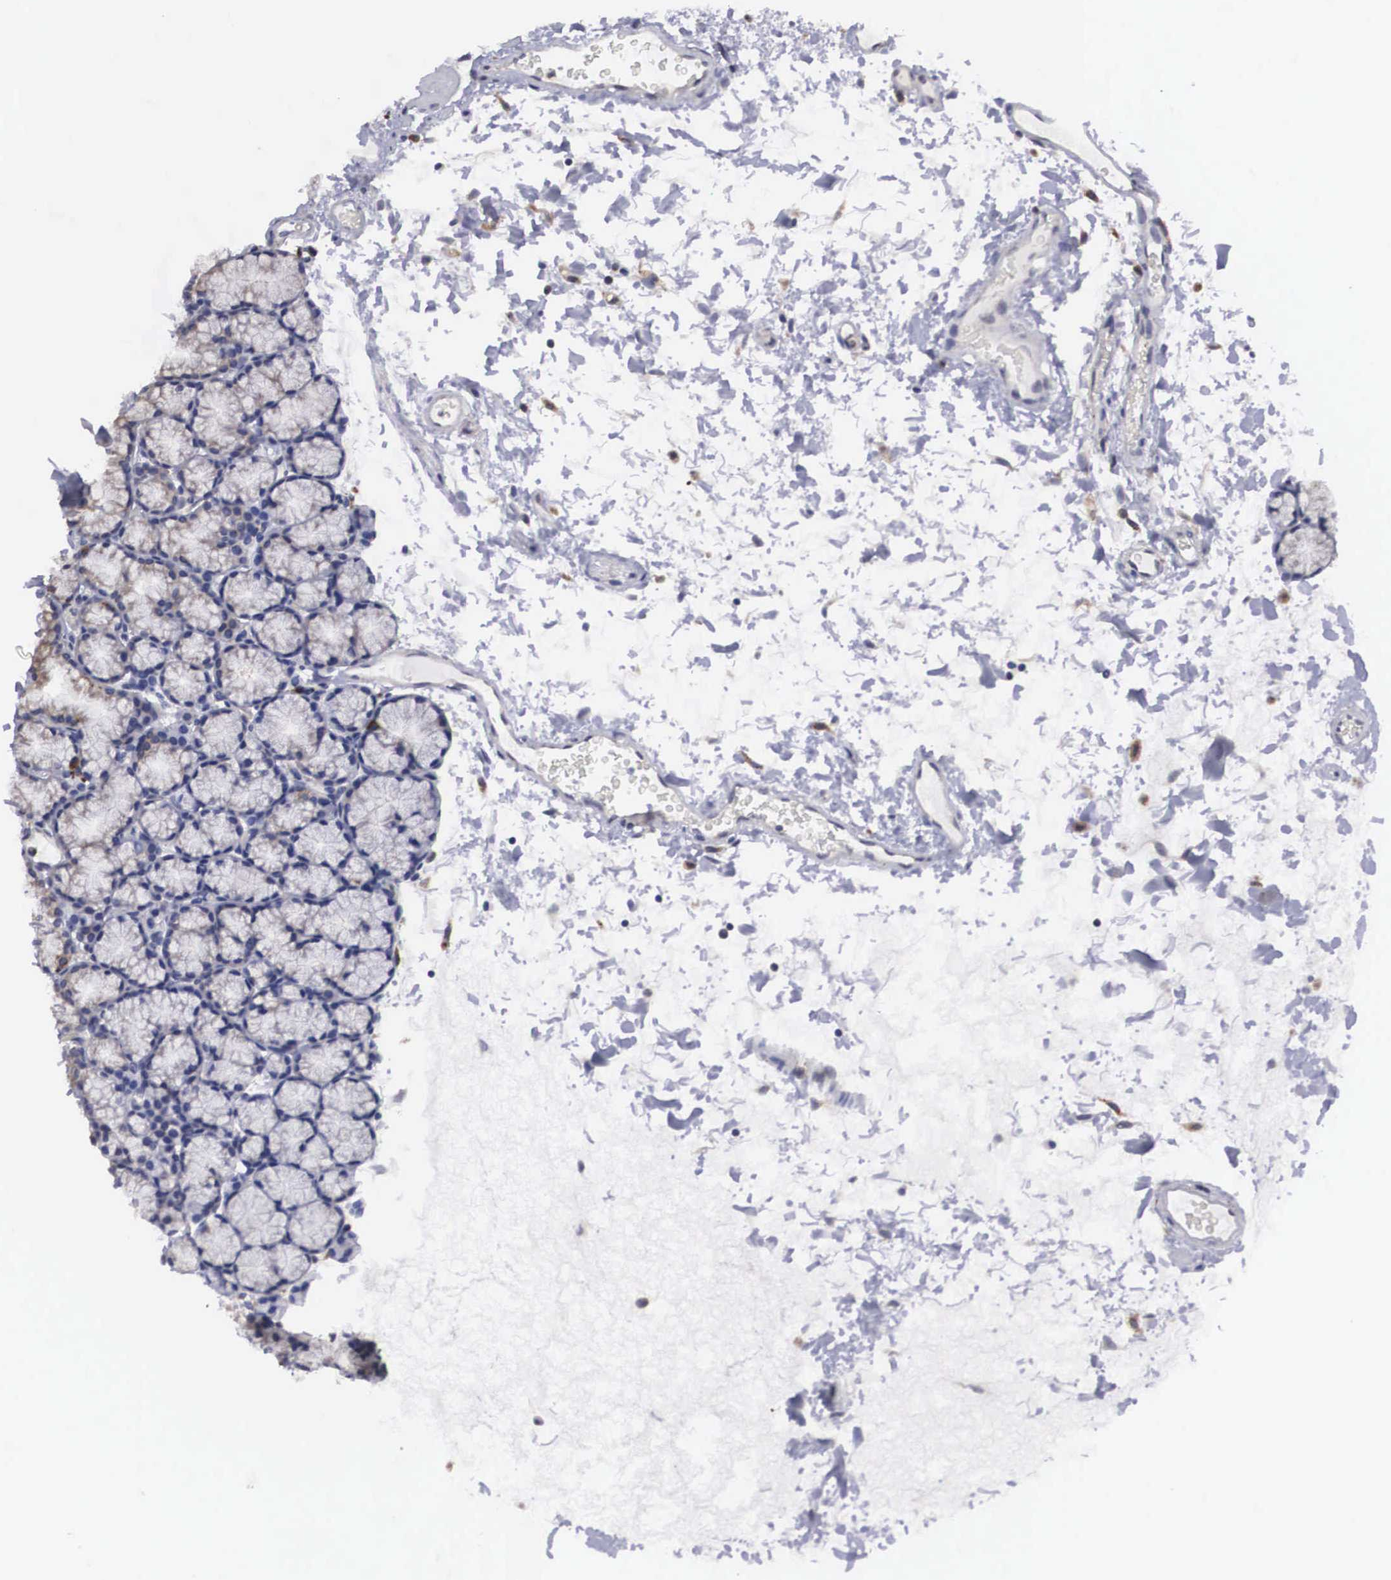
{"staining": {"intensity": "weak", "quantity": ">75%", "location": "cytoplasmic/membranous"}, "tissue": "duodenum", "cell_type": "Glandular cells", "image_type": "normal", "snomed": [{"axis": "morphology", "description": "Normal tissue, NOS"}, {"axis": "topography", "description": "Duodenum"}], "caption": "Duodenum stained for a protein (brown) demonstrates weak cytoplasmic/membranous positive expression in approximately >75% of glandular cells.", "gene": "CRELD2", "patient": {"sex": "female", "age": 48}}